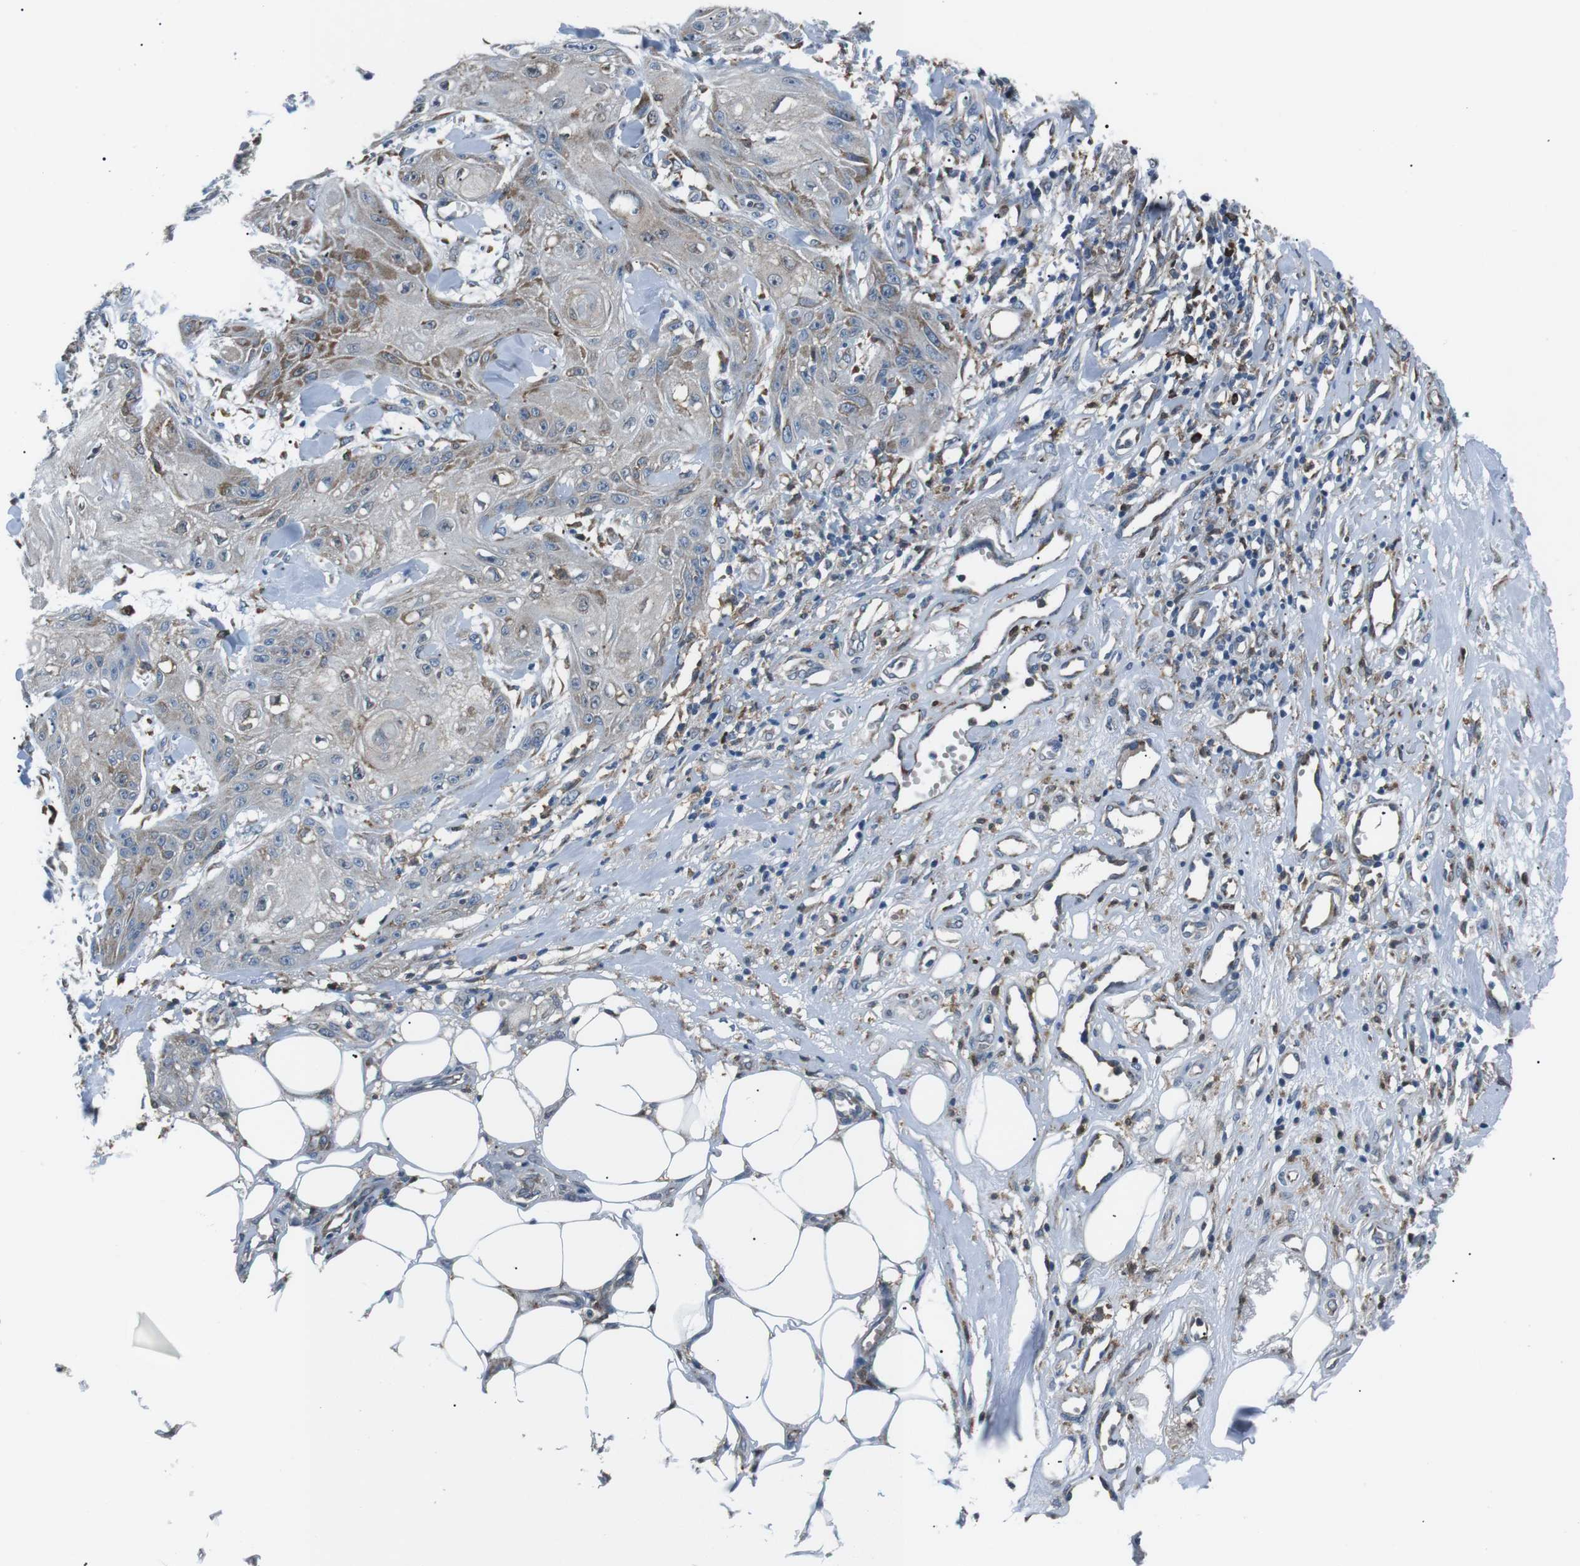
{"staining": {"intensity": "weak", "quantity": "25%-75%", "location": "cytoplasmic/membranous"}, "tissue": "skin cancer", "cell_type": "Tumor cells", "image_type": "cancer", "snomed": [{"axis": "morphology", "description": "Squamous cell carcinoma, NOS"}, {"axis": "topography", "description": "Skin"}], "caption": "Human squamous cell carcinoma (skin) stained for a protein (brown) reveals weak cytoplasmic/membranous positive expression in approximately 25%-75% of tumor cells.", "gene": "BLNK", "patient": {"sex": "male", "age": 74}}